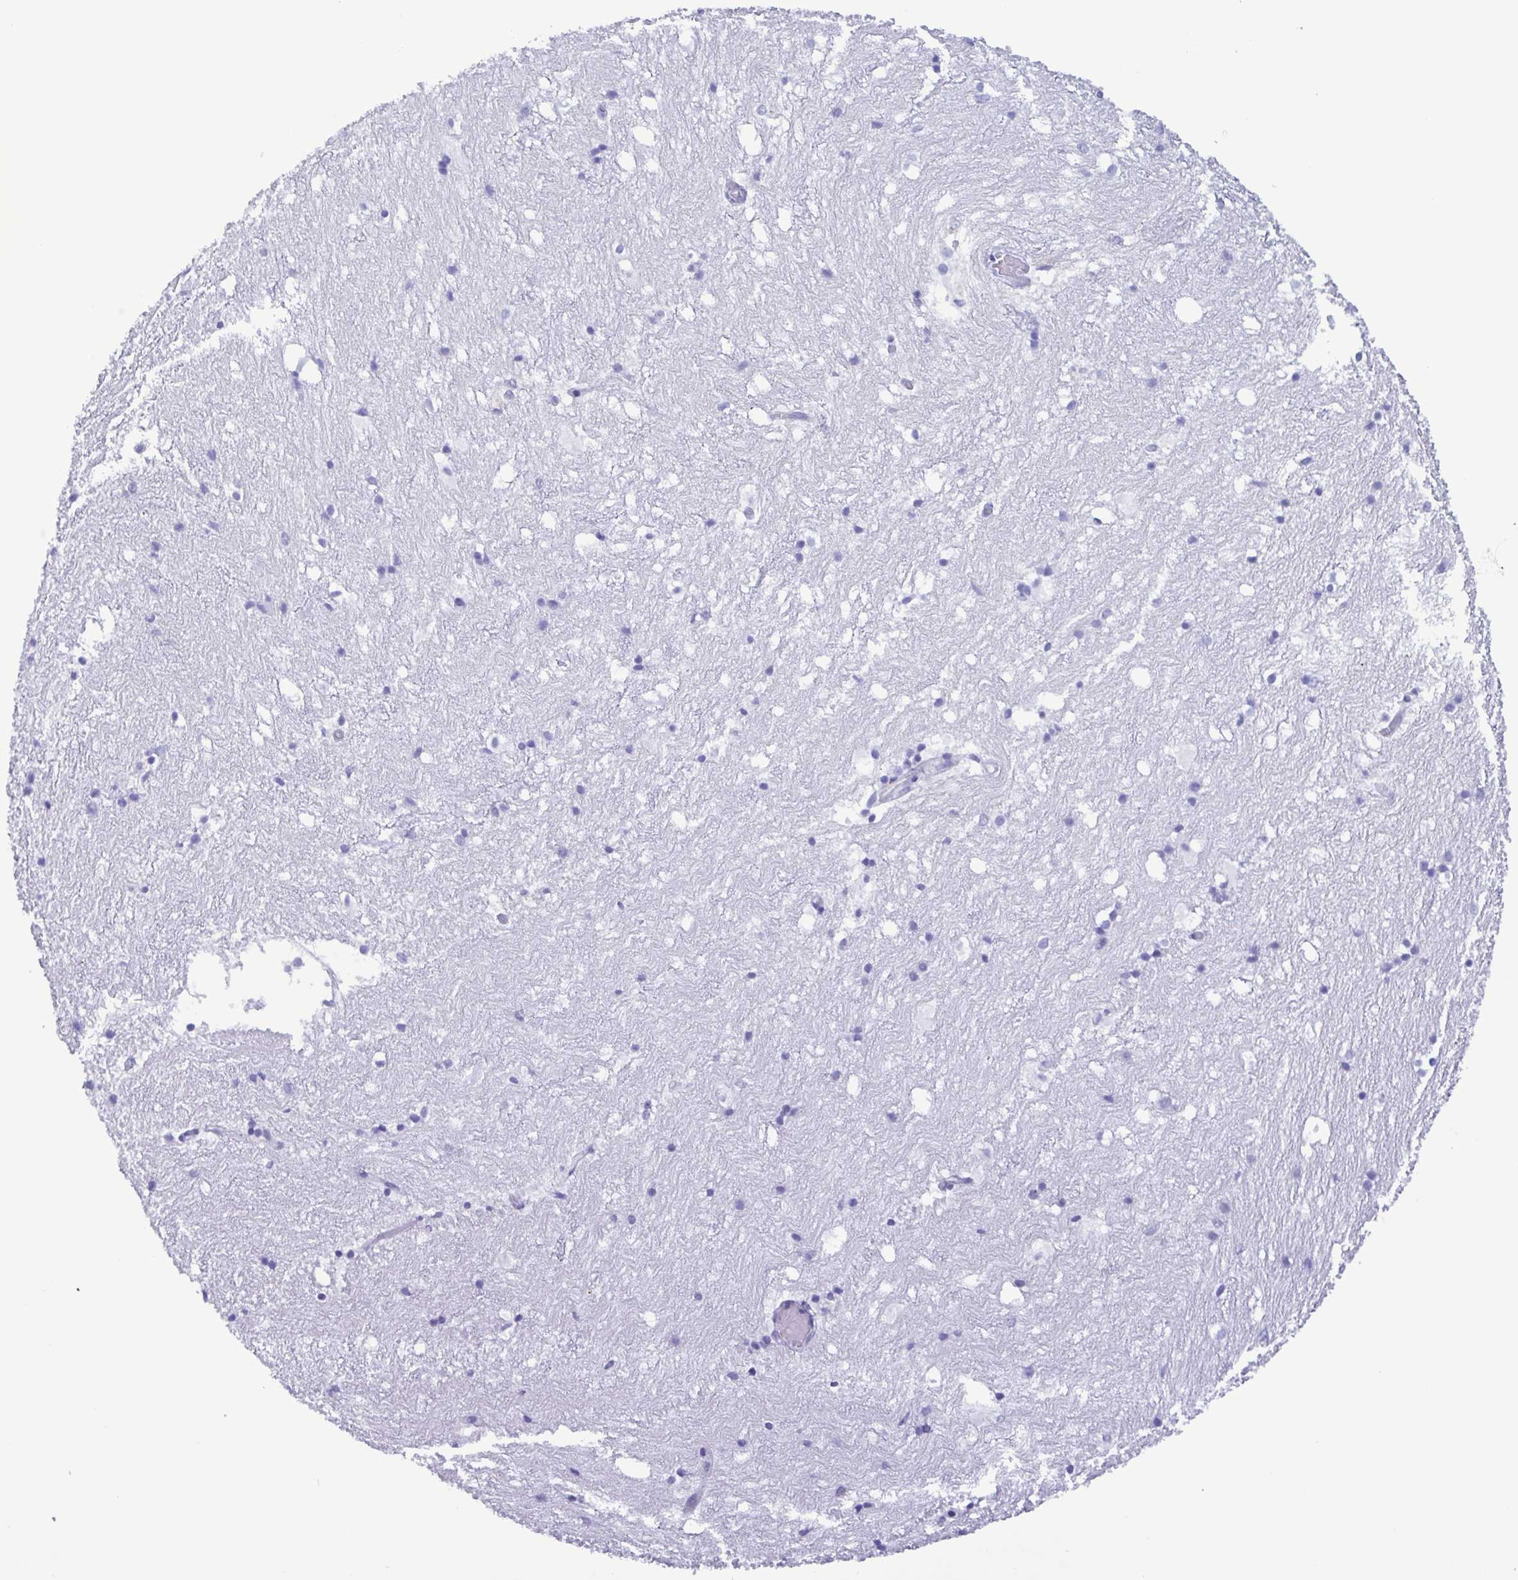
{"staining": {"intensity": "negative", "quantity": "none", "location": "none"}, "tissue": "hippocampus", "cell_type": "Glial cells", "image_type": "normal", "snomed": [{"axis": "morphology", "description": "Normal tissue, NOS"}, {"axis": "topography", "description": "Hippocampus"}], "caption": "Protein analysis of normal hippocampus displays no significant expression in glial cells.", "gene": "TNNI3", "patient": {"sex": "female", "age": 52}}